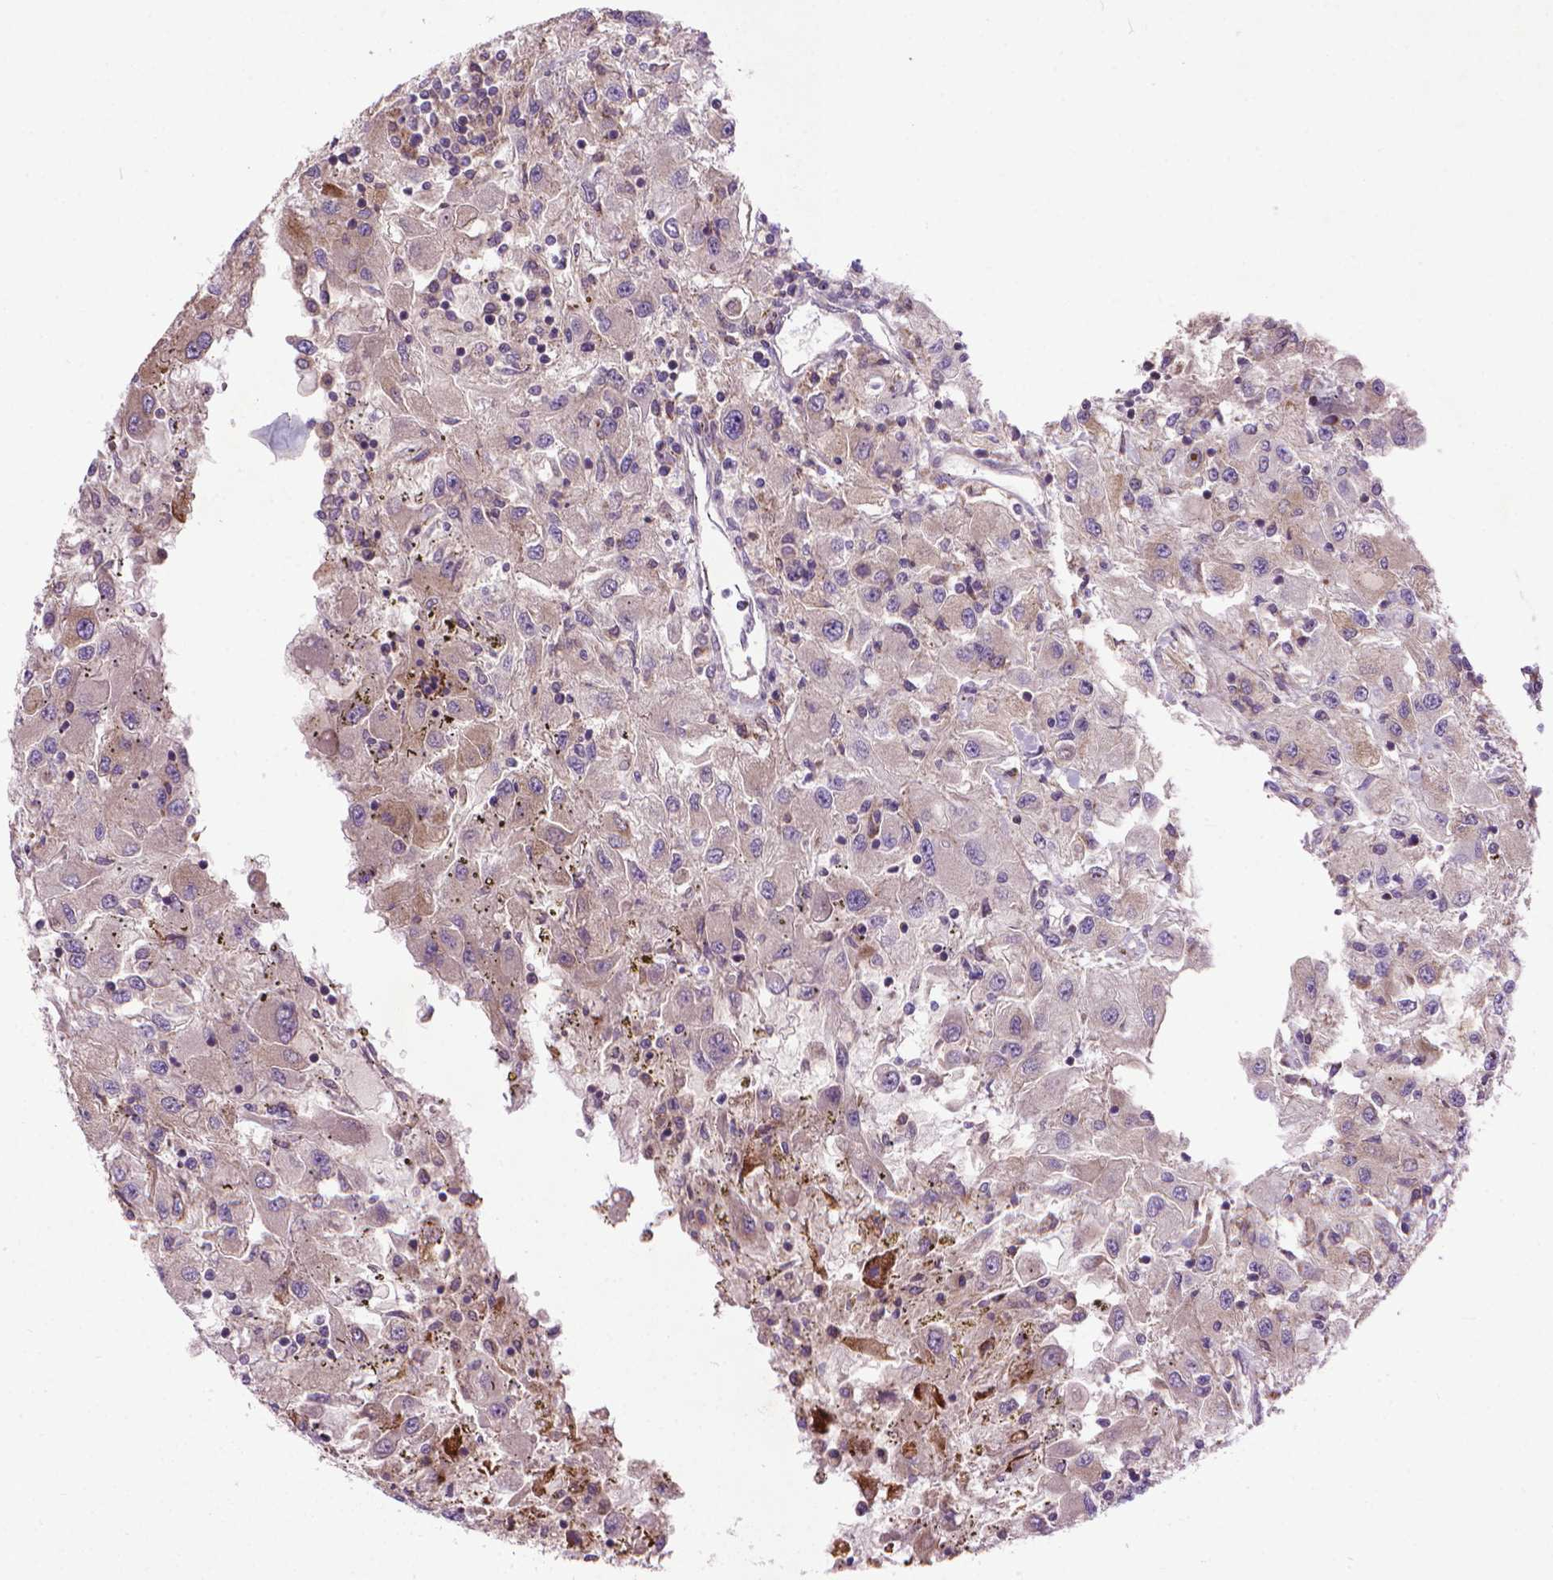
{"staining": {"intensity": "weak", "quantity": "<25%", "location": "cytoplasmic/membranous"}, "tissue": "renal cancer", "cell_type": "Tumor cells", "image_type": "cancer", "snomed": [{"axis": "morphology", "description": "Adenocarcinoma, NOS"}, {"axis": "topography", "description": "Kidney"}], "caption": "Immunohistochemistry (IHC) of human renal adenocarcinoma exhibits no expression in tumor cells.", "gene": "MYH14", "patient": {"sex": "female", "age": 67}}